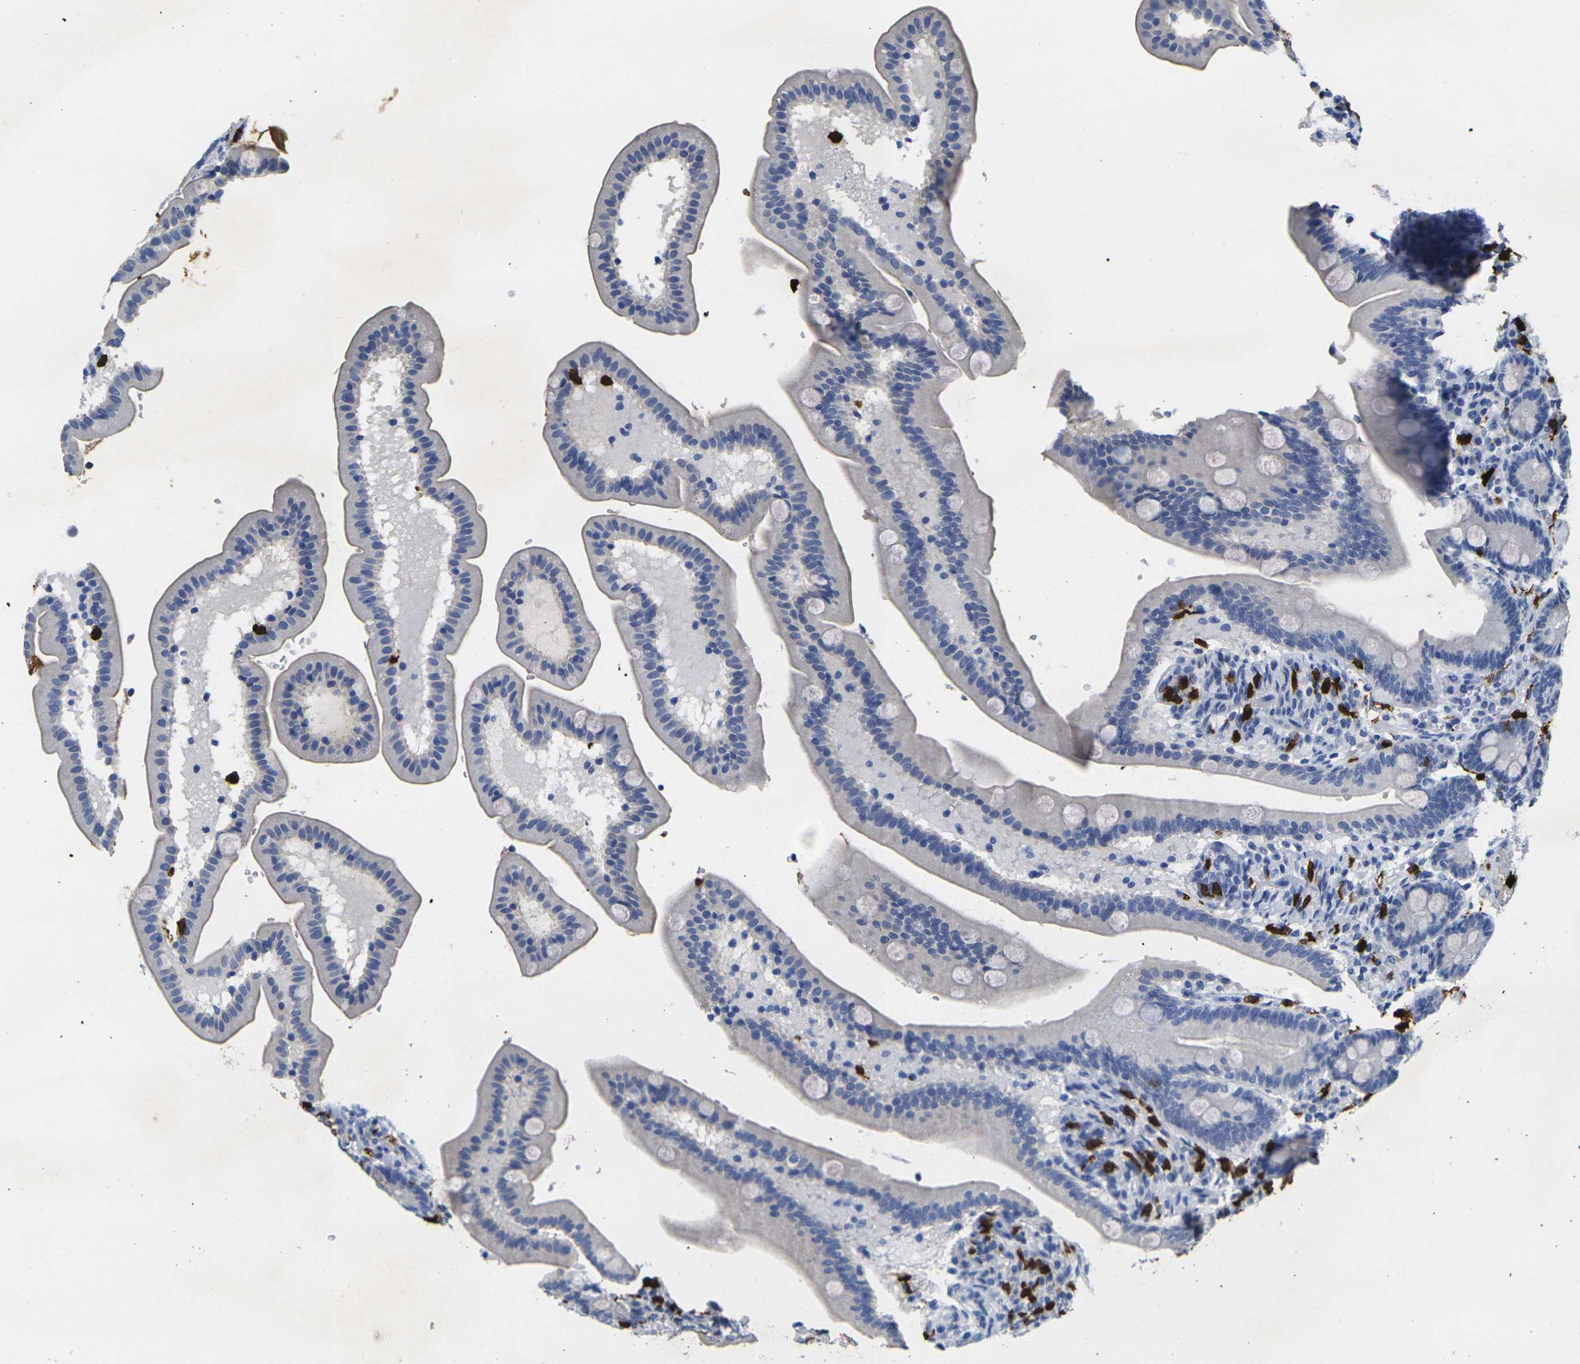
{"staining": {"intensity": "negative", "quantity": "none", "location": "none"}, "tissue": "duodenum", "cell_type": "Glandular cells", "image_type": "normal", "snomed": [{"axis": "morphology", "description": "Normal tissue, NOS"}, {"axis": "topography", "description": "Duodenum"}], "caption": "Glandular cells are negative for brown protein staining in benign duodenum. (DAB immunohistochemistry (IHC) visualized using brightfield microscopy, high magnification).", "gene": "S100A9", "patient": {"sex": "male", "age": 54}}